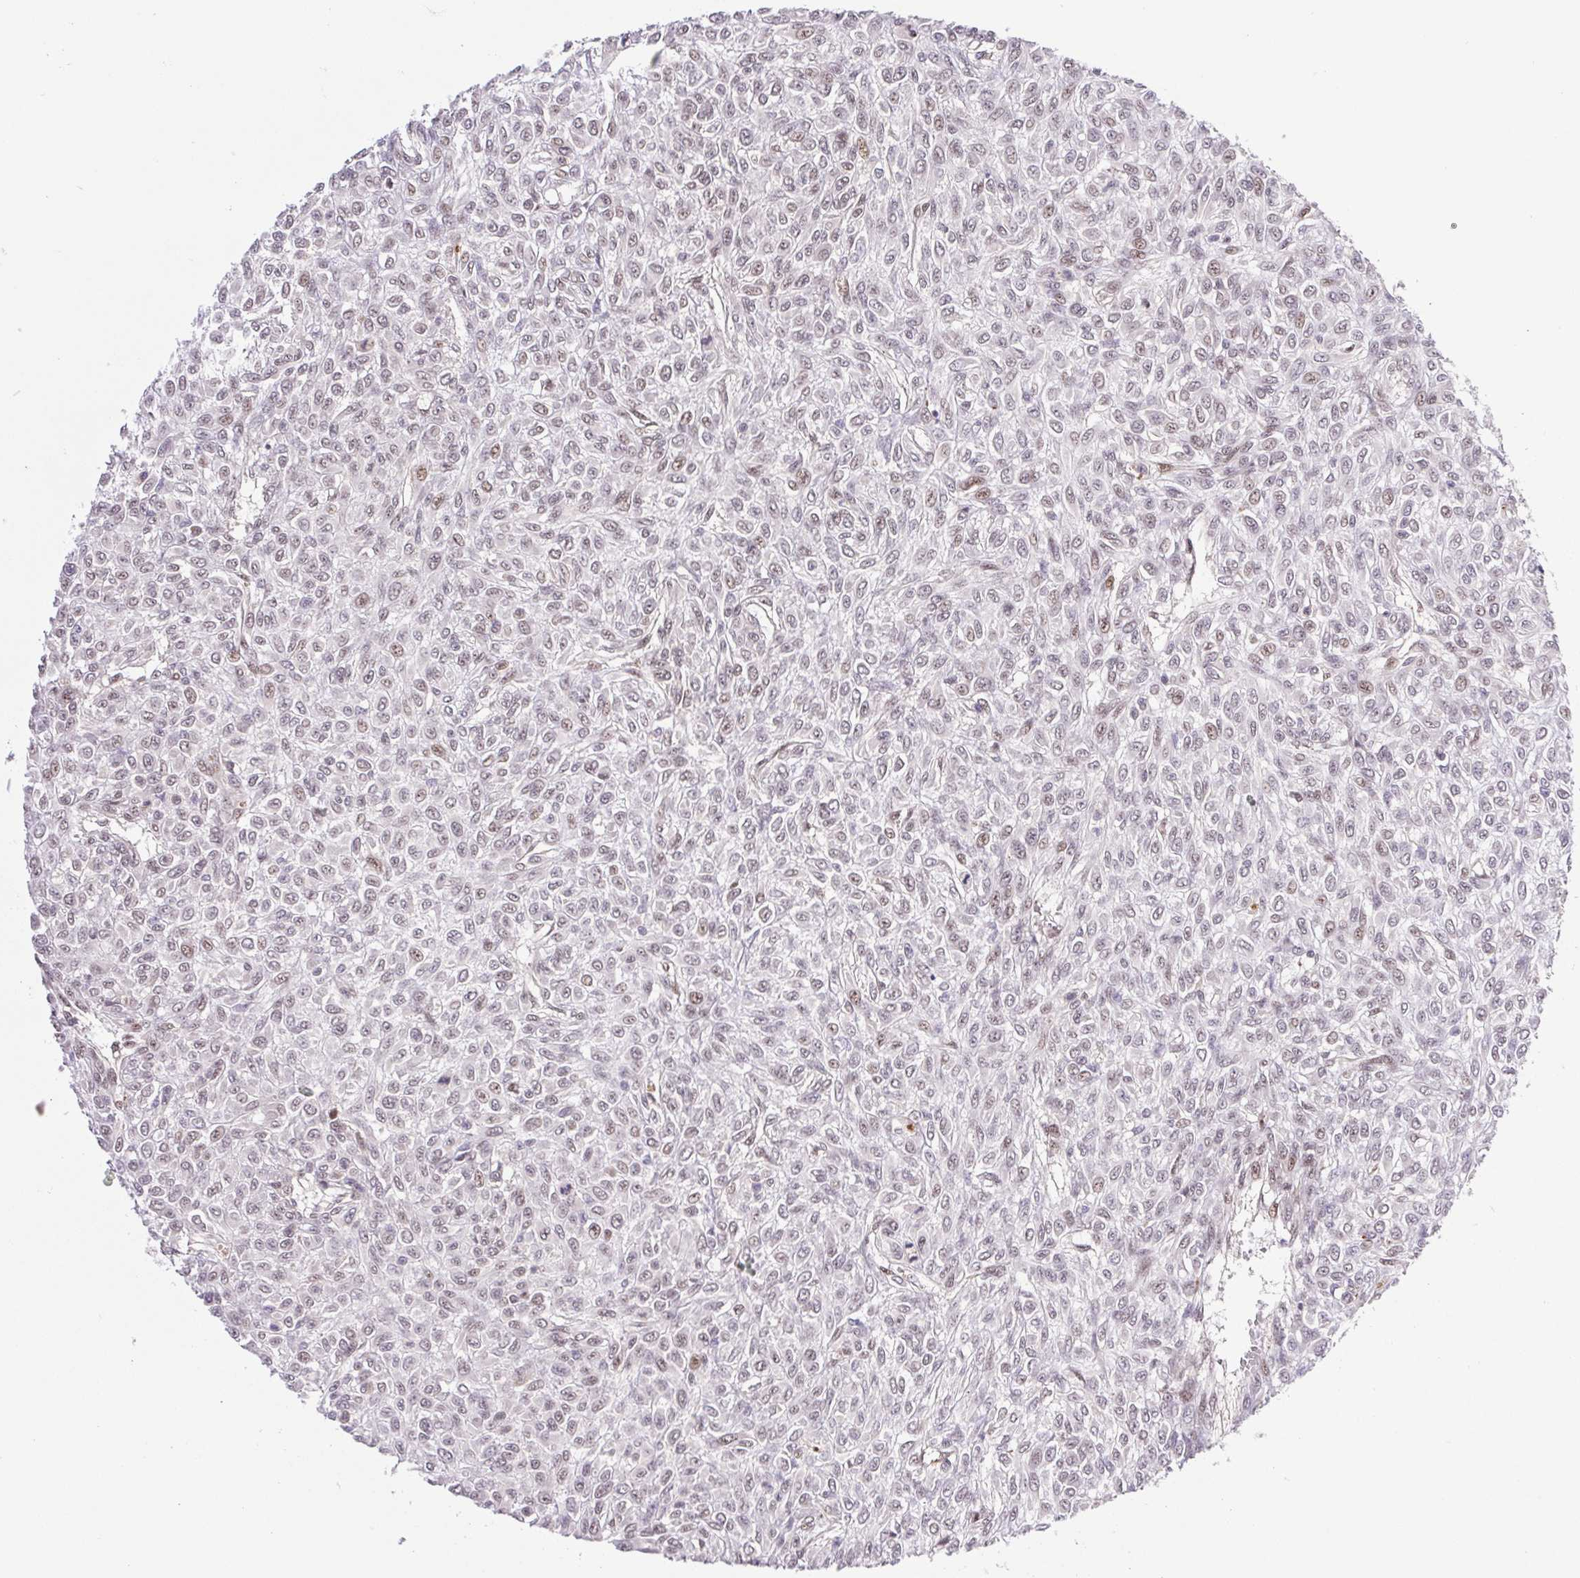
{"staining": {"intensity": "weak", "quantity": "25%-75%", "location": "nuclear"}, "tissue": "renal cancer", "cell_type": "Tumor cells", "image_type": "cancer", "snomed": [{"axis": "morphology", "description": "Adenocarcinoma, NOS"}, {"axis": "topography", "description": "Kidney"}], "caption": "The photomicrograph reveals immunohistochemical staining of renal cancer (adenocarcinoma). There is weak nuclear positivity is seen in about 25%-75% of tumor cells. Nuclei are stained in blue.", "gene": "ERG", "patient": {"sex": "male", "age": 58}}